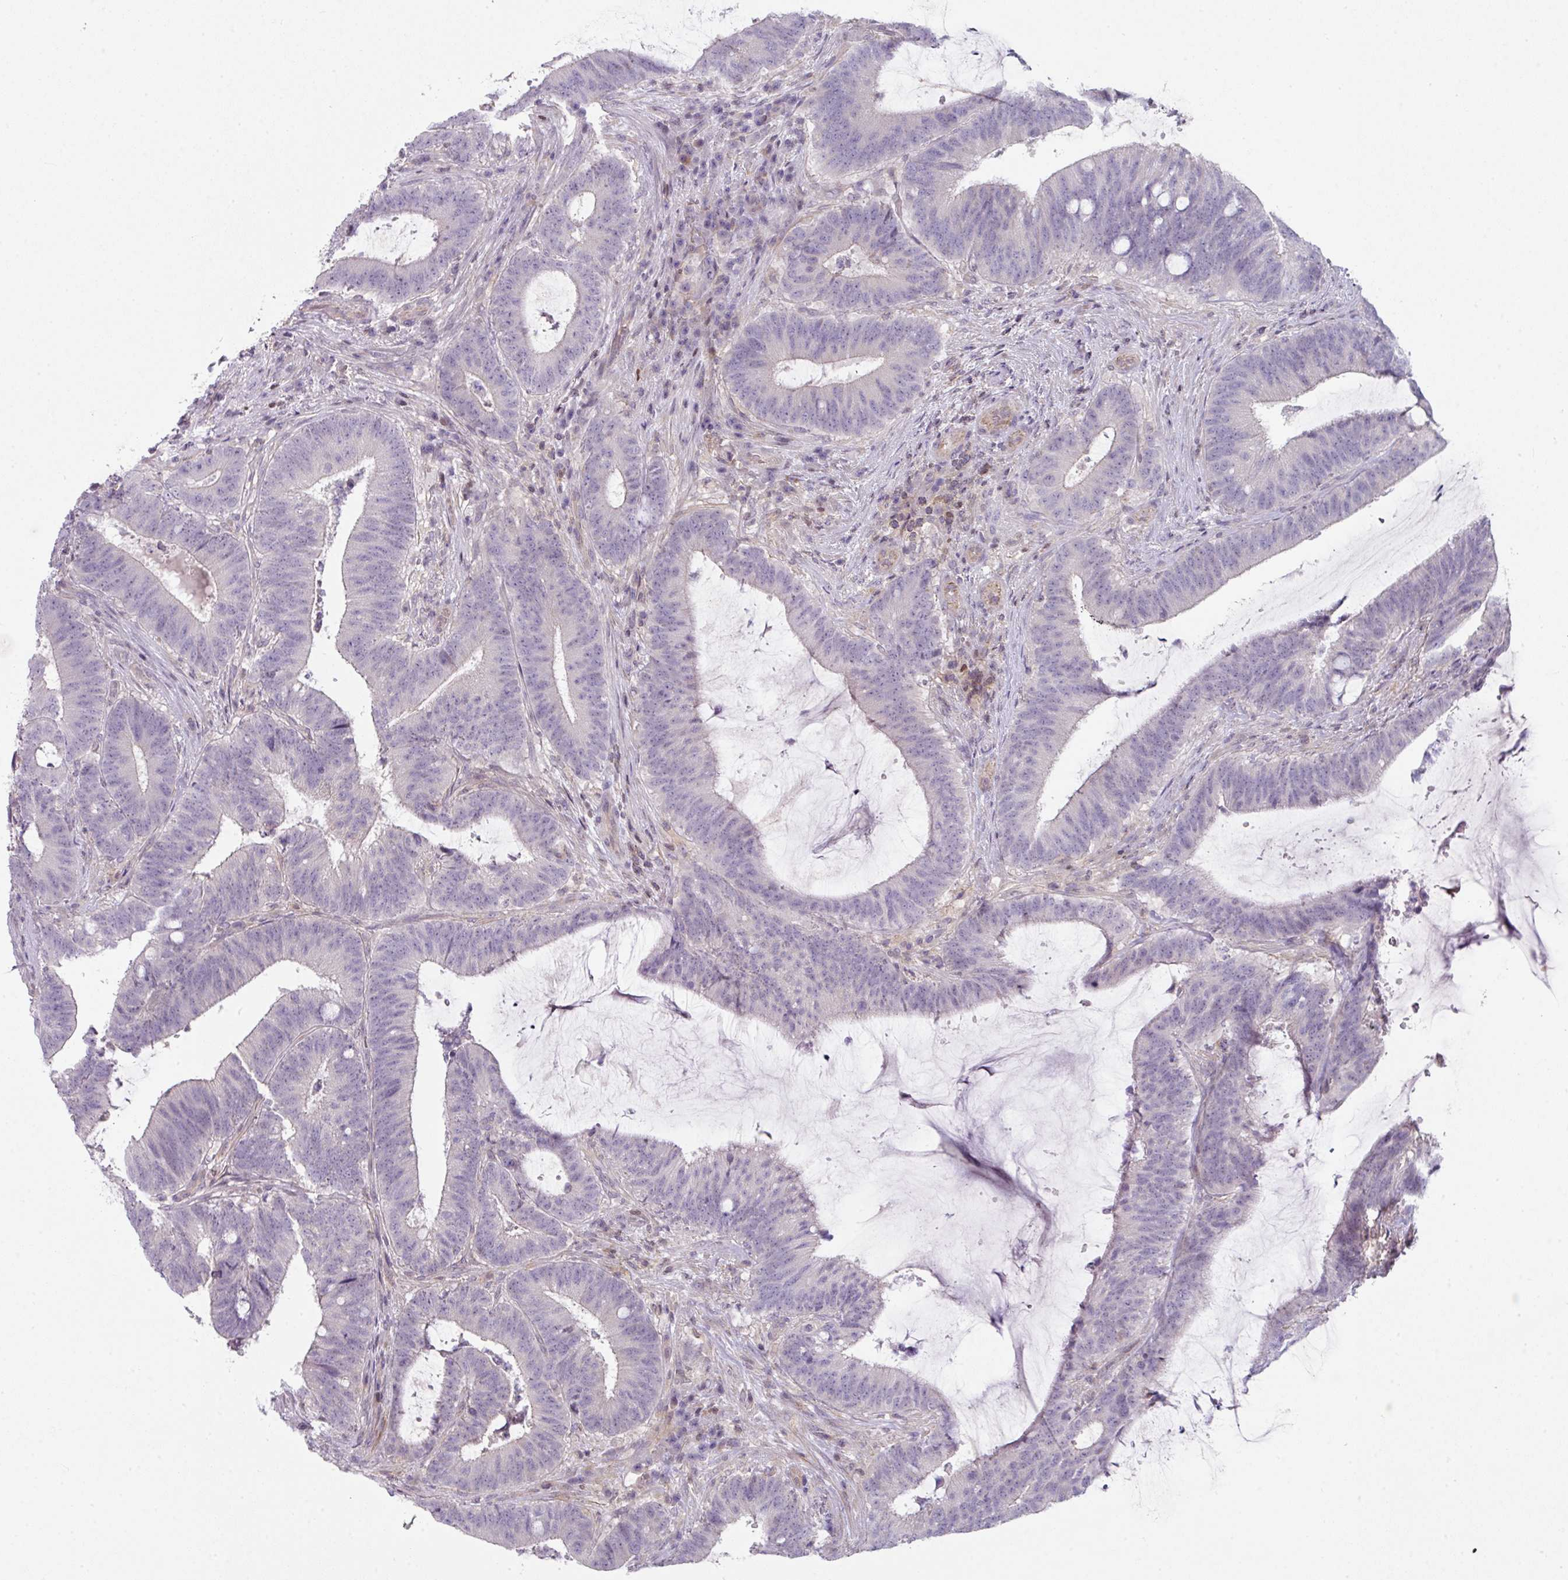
{"staining": {"intensity": "negative", "quantity": "none", "location": "none"}, "tissue": "colorectal cancer", "cell_type": "Tumor cells", "image_type": "cancer", "snomed": [{"axis": "morphology", "description": "Adenocarcinoma, NOS"}, {"axis": "topography", "description": "Colon"}], "caption": "Colorectal adenocarcinoma was stained to show a protein in brown. There is no significant expression in tumor cells. Brightfield microscopy of immunohistochemistry (IHC) stained with DAB (brown) and hematoxylin (blue), captured at high magnification.", "gene": "STAT5A", "patient": {"sex": "female", "age": 43}}